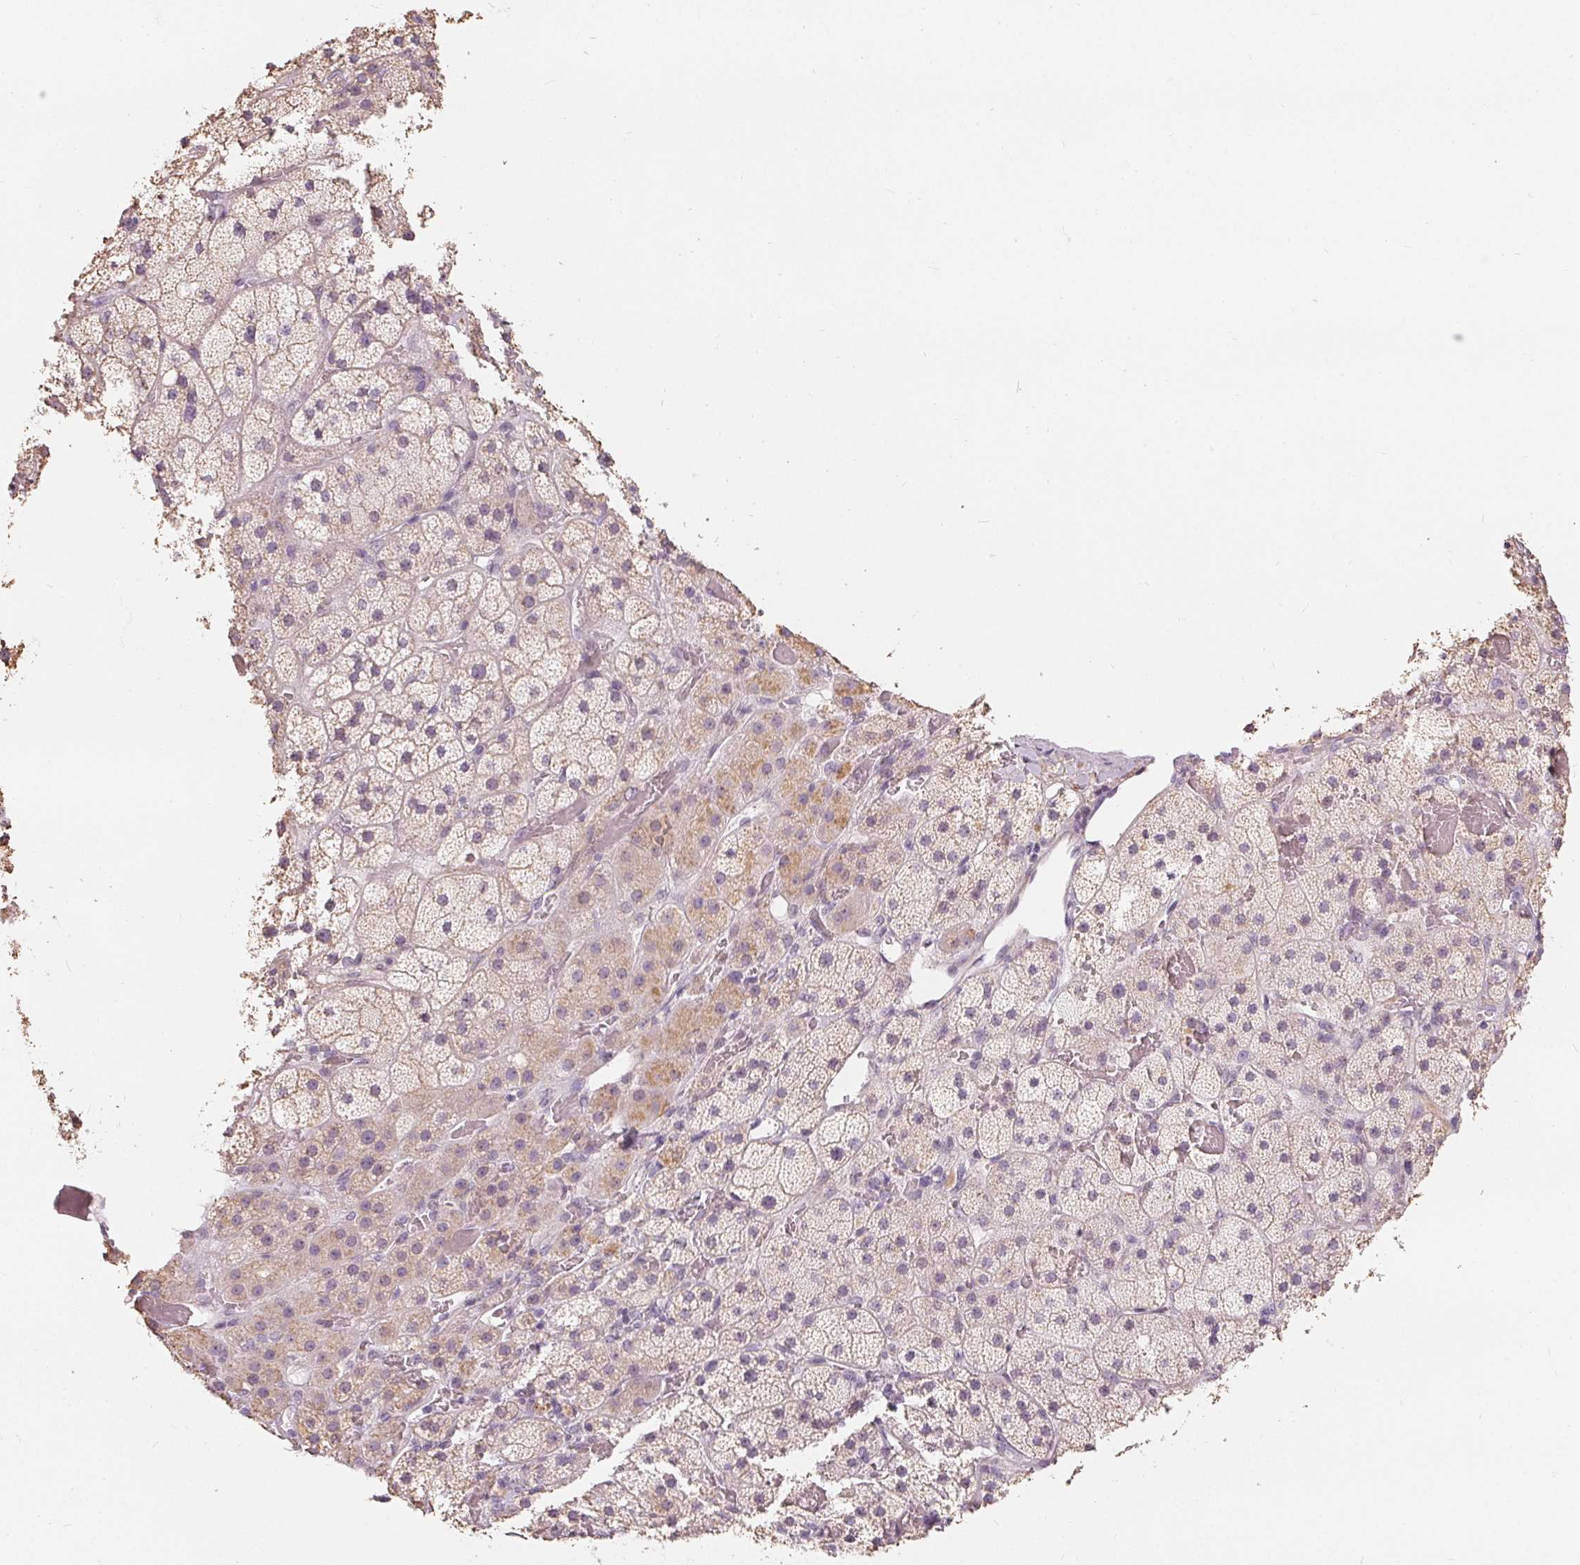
{"staining": {"intensity": "weak", "quantity": "<25%", "location": "cytoplasmic/membranous"}, "tissue": "adrenal gland", "cell_type": "Glandular cells", "image_type": "normal", "snomed": [{"axis": "morphology", "description": "Normal tissue, NOS"}, {"axis": "topography", "description": "Adrenal gland"}], "caption": "The IHC histopathology image has no significant positivity in glandular cells of adrenal gland.", "gene": "HOPX", "patient": {"sex": "male", "age": 57}}